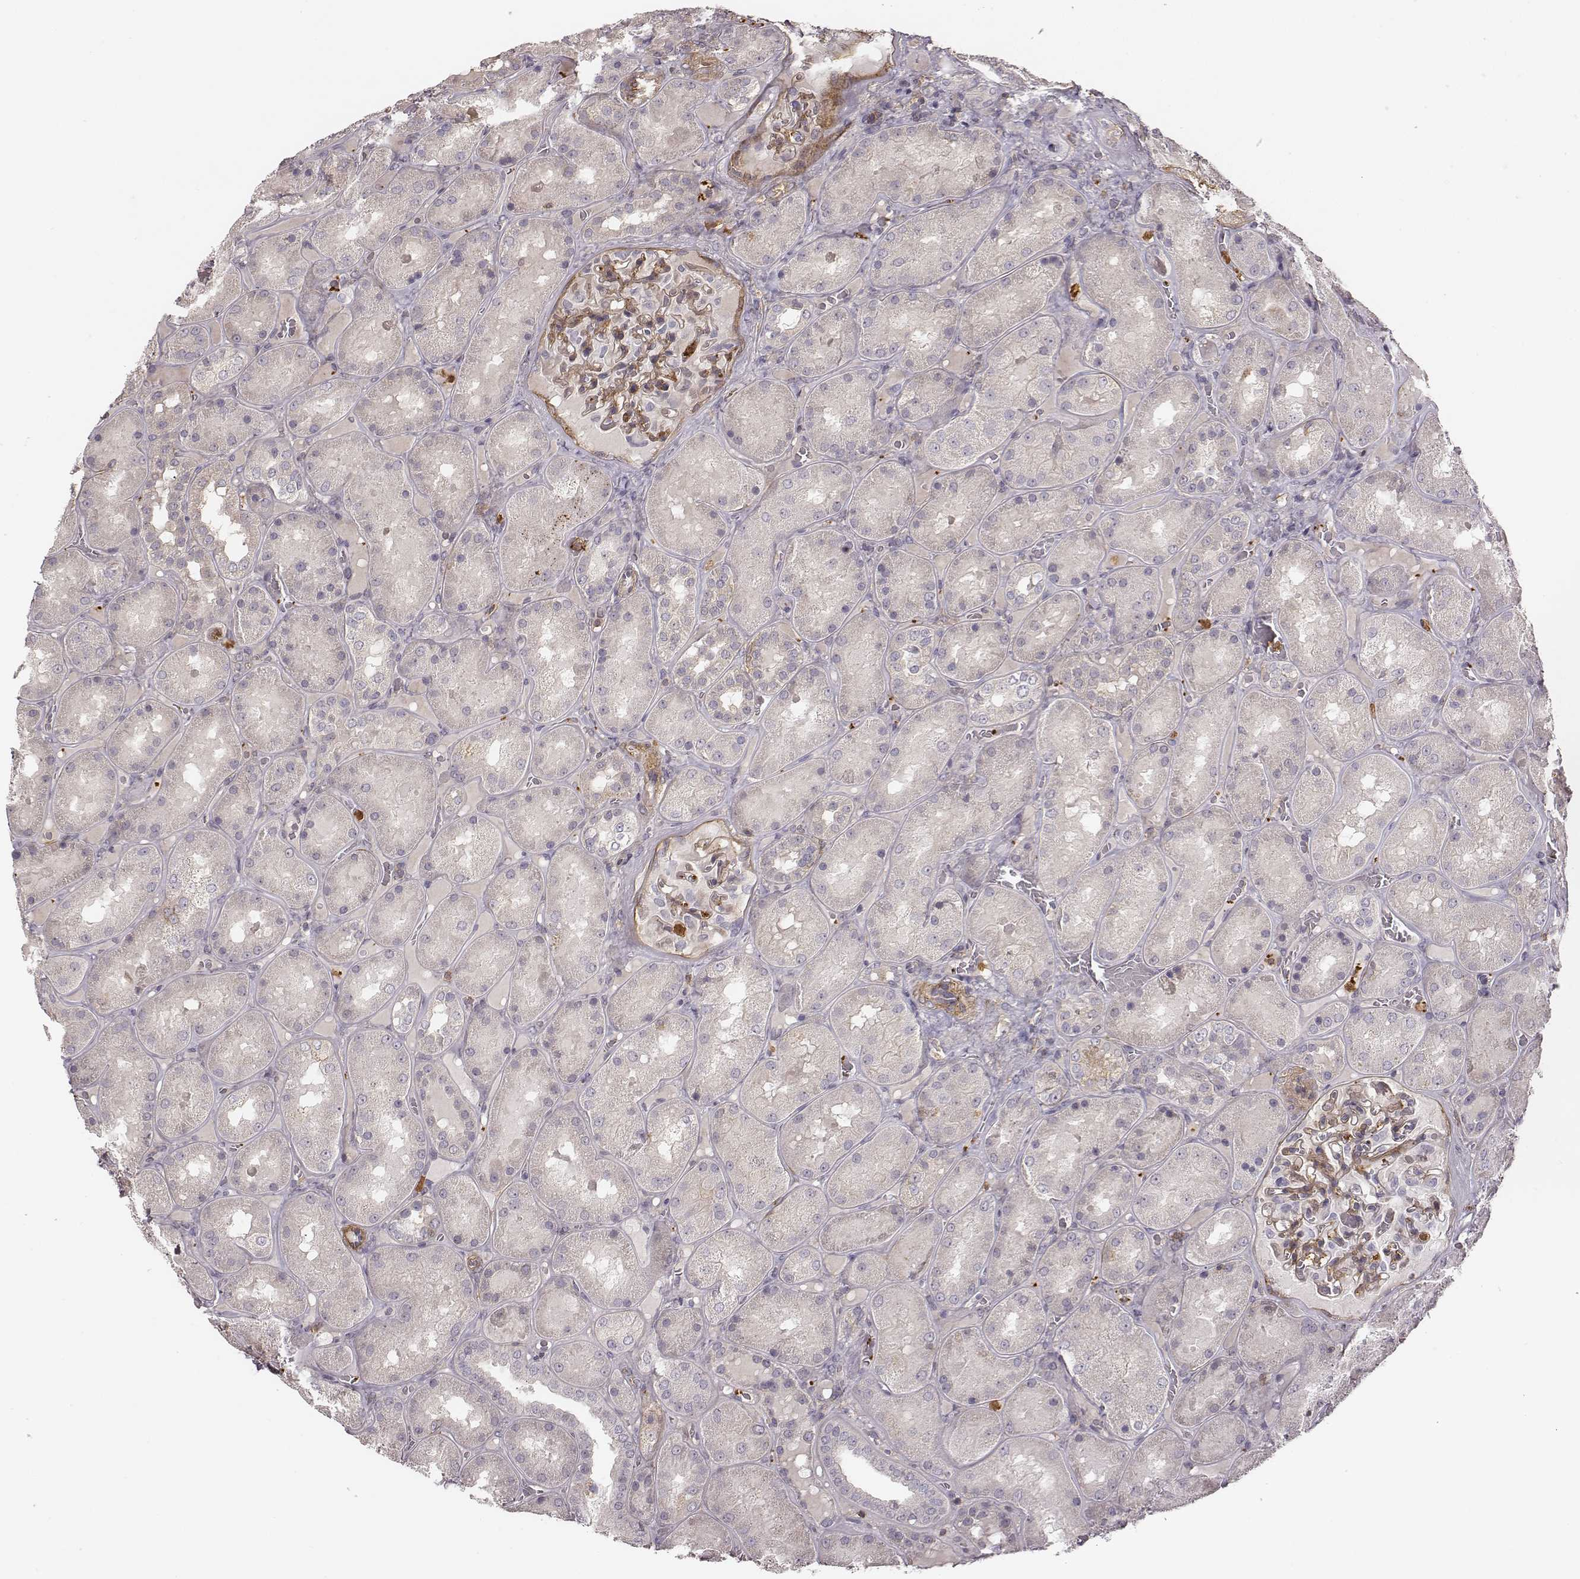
{"staining": {"intensity": "moderate", "quantity": ">75%", "location": "cytoplasmic/membranous"}, "tissue": "kidney", "cell_type": "Cells in glomeruli", "image_type": "normal", "snomed": [{"axis": "morphology", "description": "Normal tissue, NOS"}, {"axis": "topography", "description": "Kidney"}], "caption": "Moderate cytoplasmic/membranous protein positivity is appreciated in approximately >75% of cells in glomeruli in kidney.", "gene": "ZYX", "patient": {"sex": "male", "age": 73}}